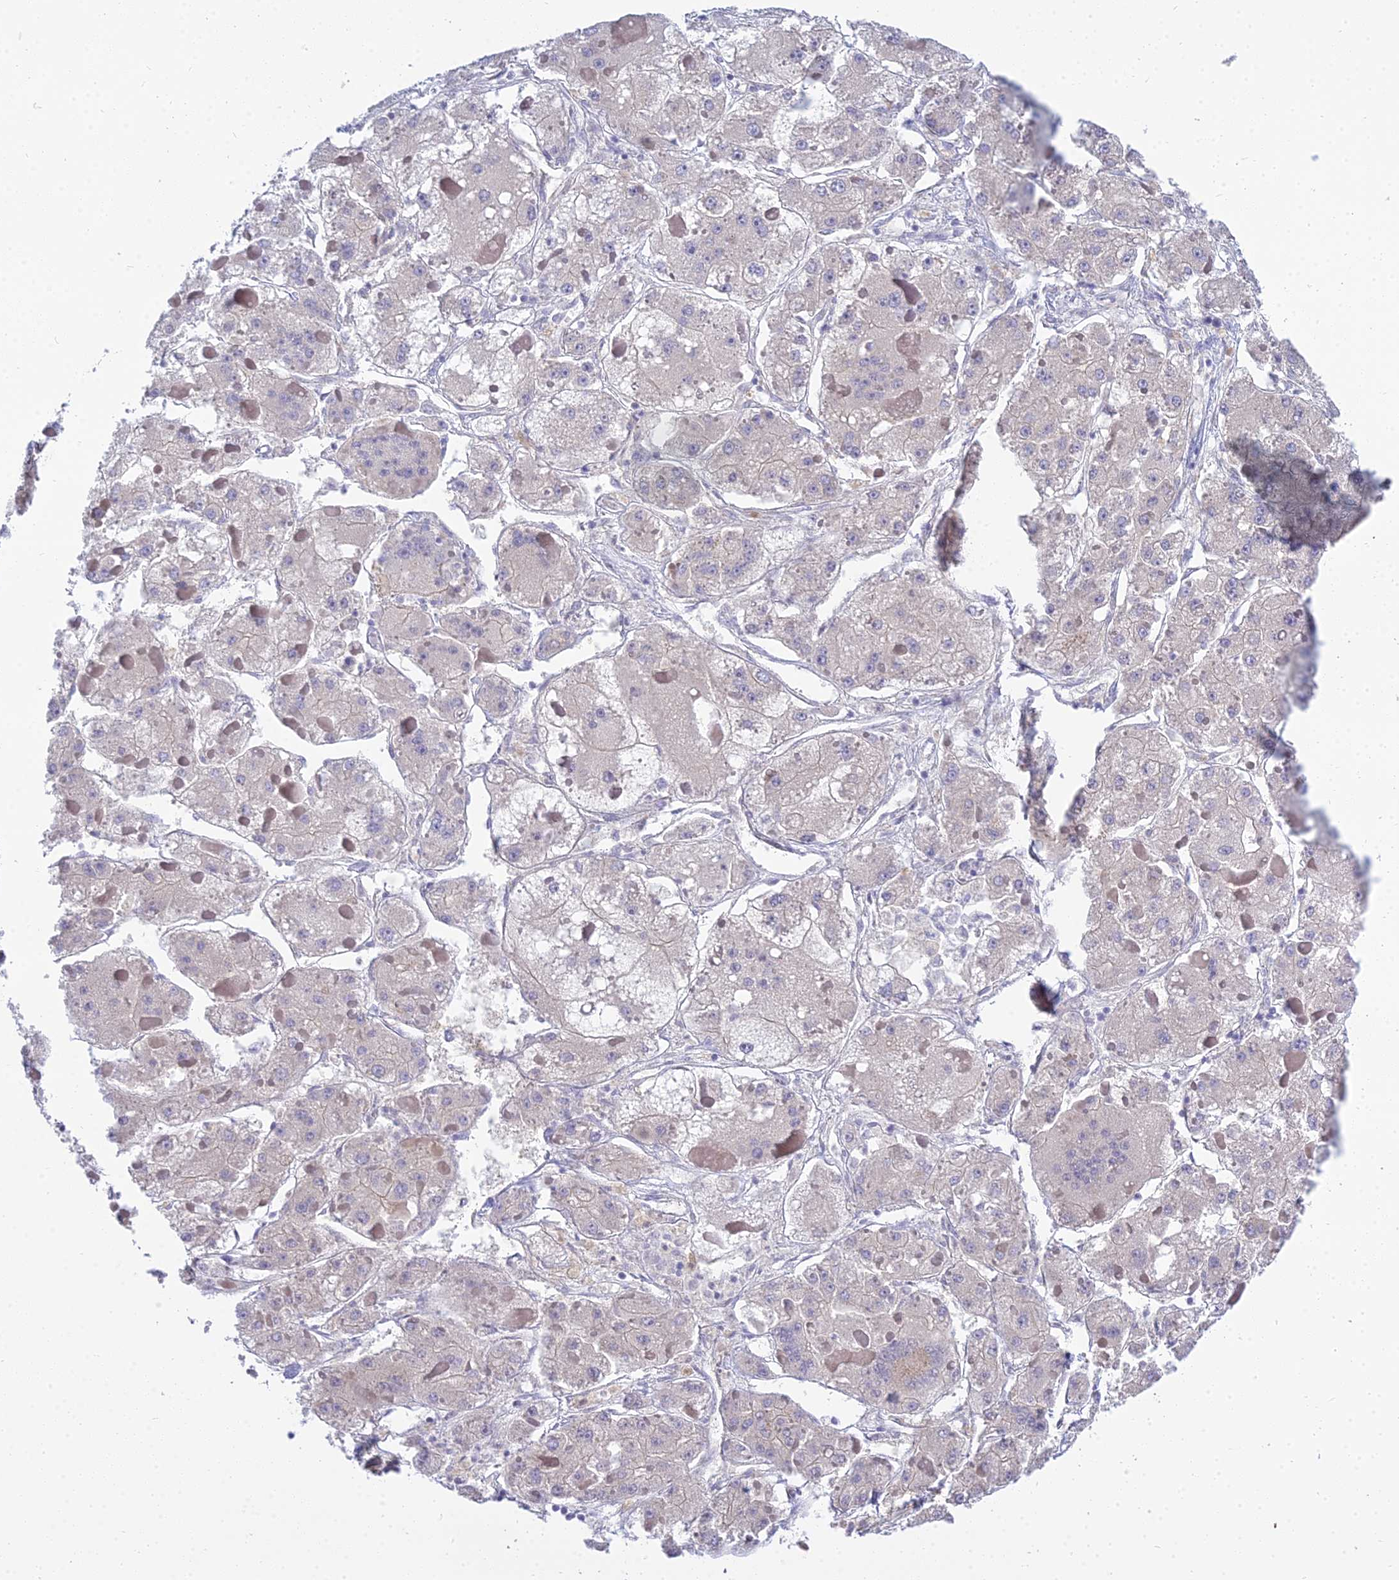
{"staining": {"intensity": "negative", "quantity": "none", "location": "none"}, "tissue": "liver cancer", "cell_type": "Tumor cells", "image_type": "cancer", "snomed": [{"axis": "morphology", "description": "Carcinoma, Hepatocellular, NOS"}, {"axis": "topography", "description": "Liver"}], "caption": "IHC histopathology image of neoplastic tissue: liver cancer (hepatocellular carcinoma) stained with DAB shows no significant protein positivity in tumor cells.", "gene": "SMIM24", "patient": {"sex": "female", "age": 73}}